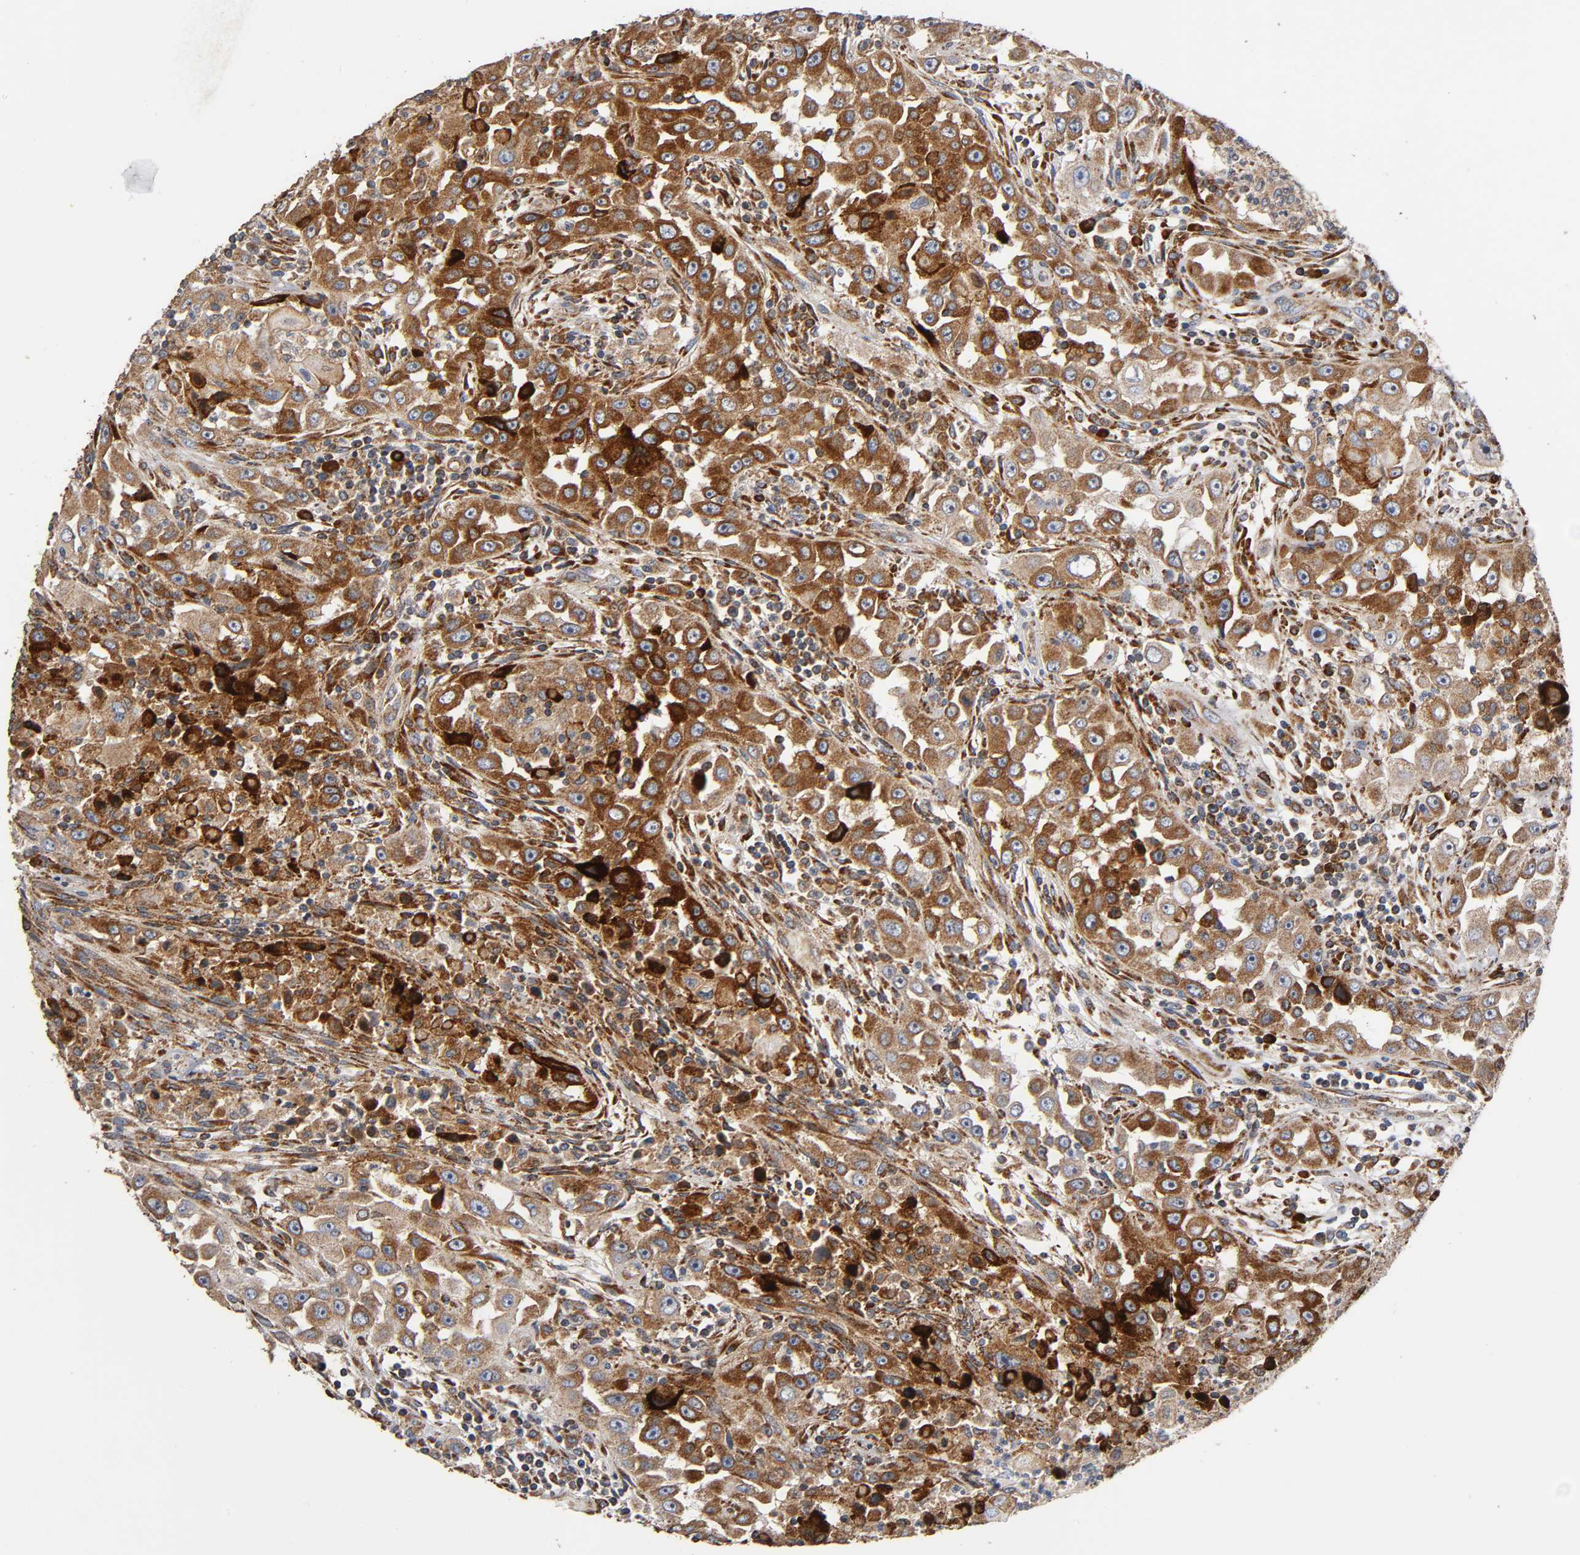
{"staining": {"intensity": "strong", "quantity": "25%-75%", "location": "cytoplasmic/membranous"}, "tissue": "head and neck cancer", "cell_type": "Tumor cells", "image_type": "cancer", "snomed": [{"axis": "morphology", "description": "Carcinoma, NOS"}, {"axis": "topography", "description": "Head-Neck"}], "caption": "Protein expression analysis of head and neck carcinoma demonstrates strong cytoplasmic/membranous expression in about 25%-75% of tumor cells. (brown staining indicates protein expression, while blue staining denotes nuclei).", "gene": "MAP3K1", "patient": {"sex": "male", "age": 87}}